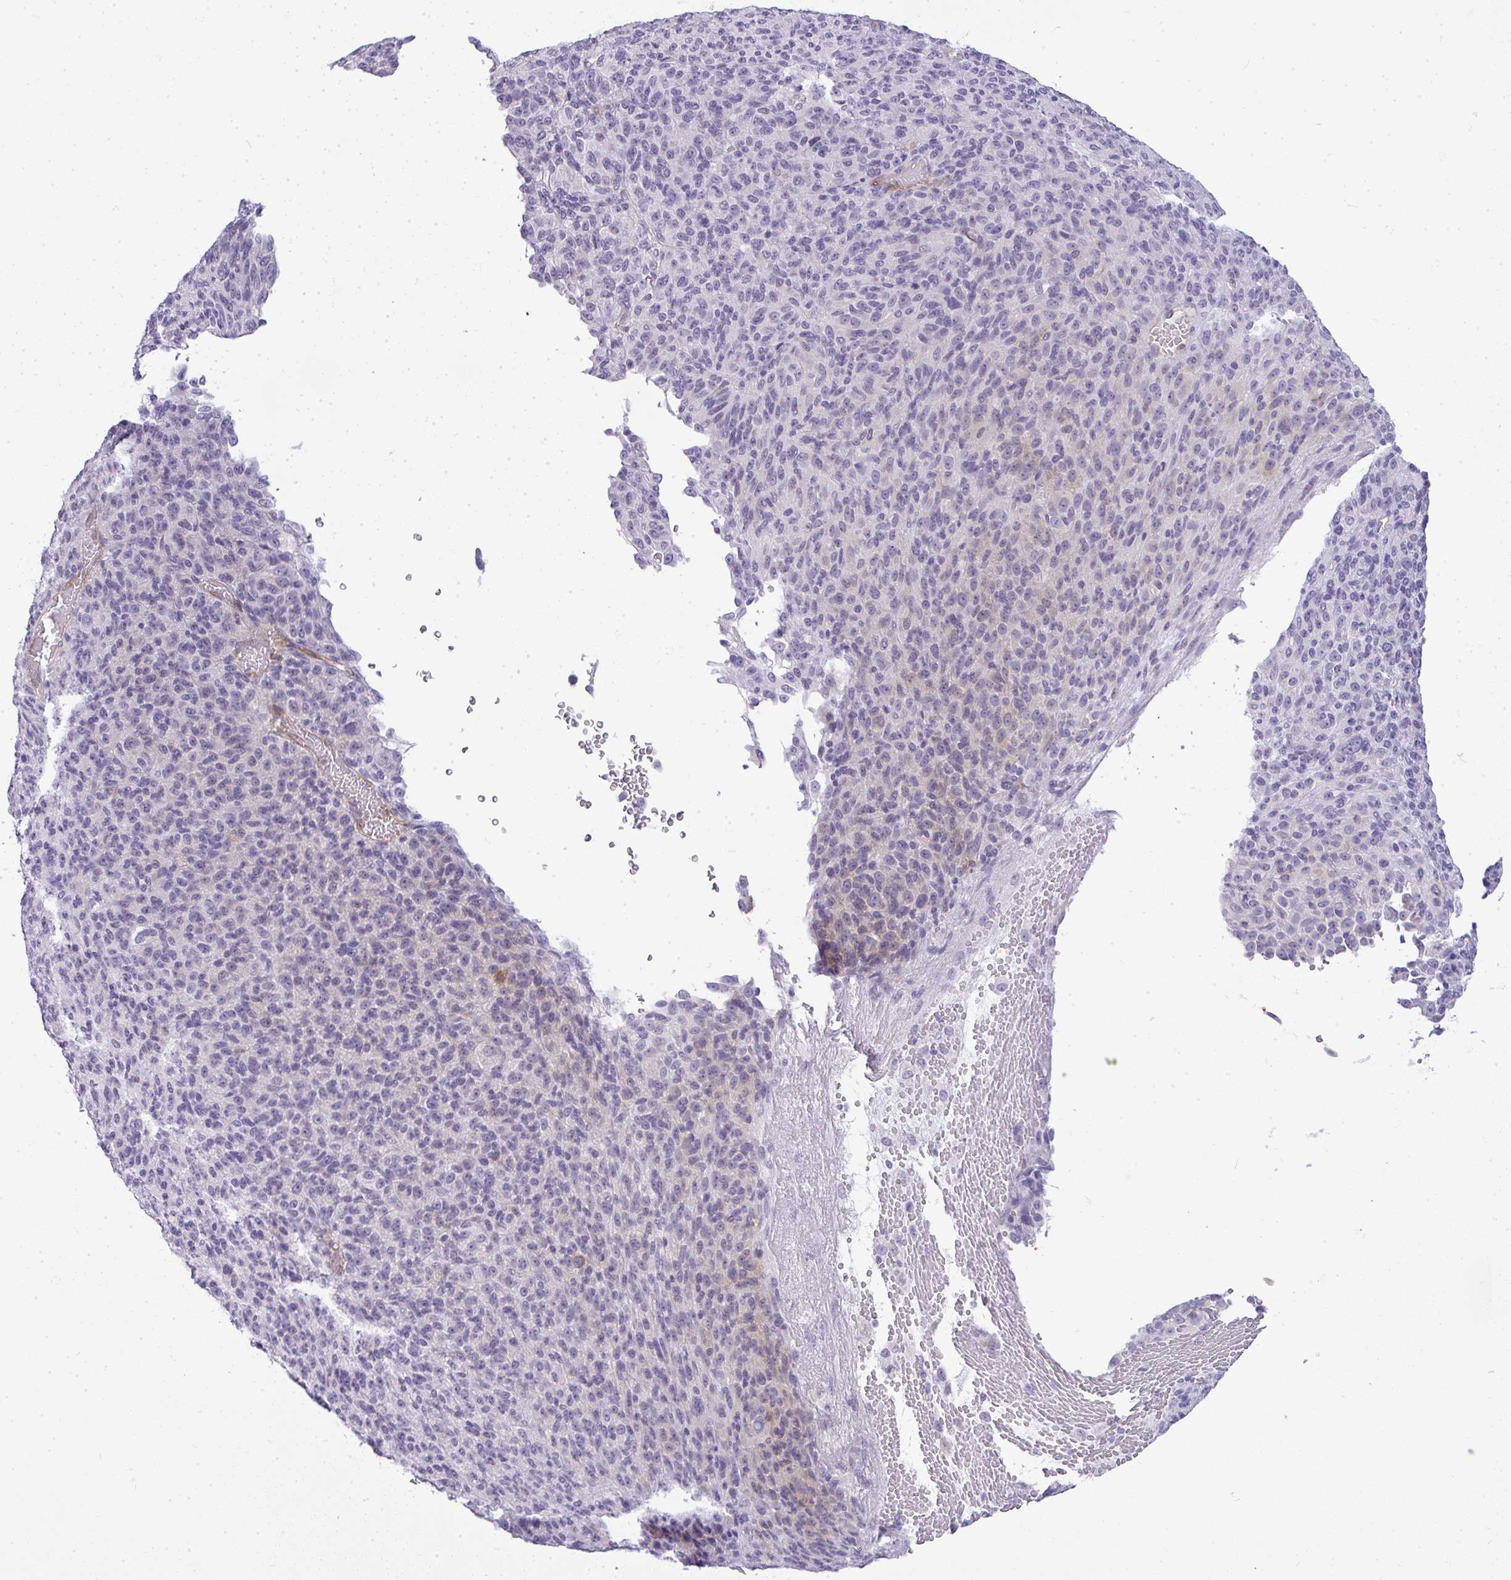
{"staining": {"intensity": "negative", "quantity": "none", "location": "none"}, "tissue": "melanoma", "cell_type": "Tumor cells", "image_type": "cancer", "snomed": [{"axis": "morphology", "description": "Malignant melanoma, Metastatic site"}, {"axis": "topography", "description": "Brain"}], "caption": "Tumor cells are negative for protein expression in human melanoma.", "gene": "LIPE", "patient": {"sex": "female", "age": 56}}